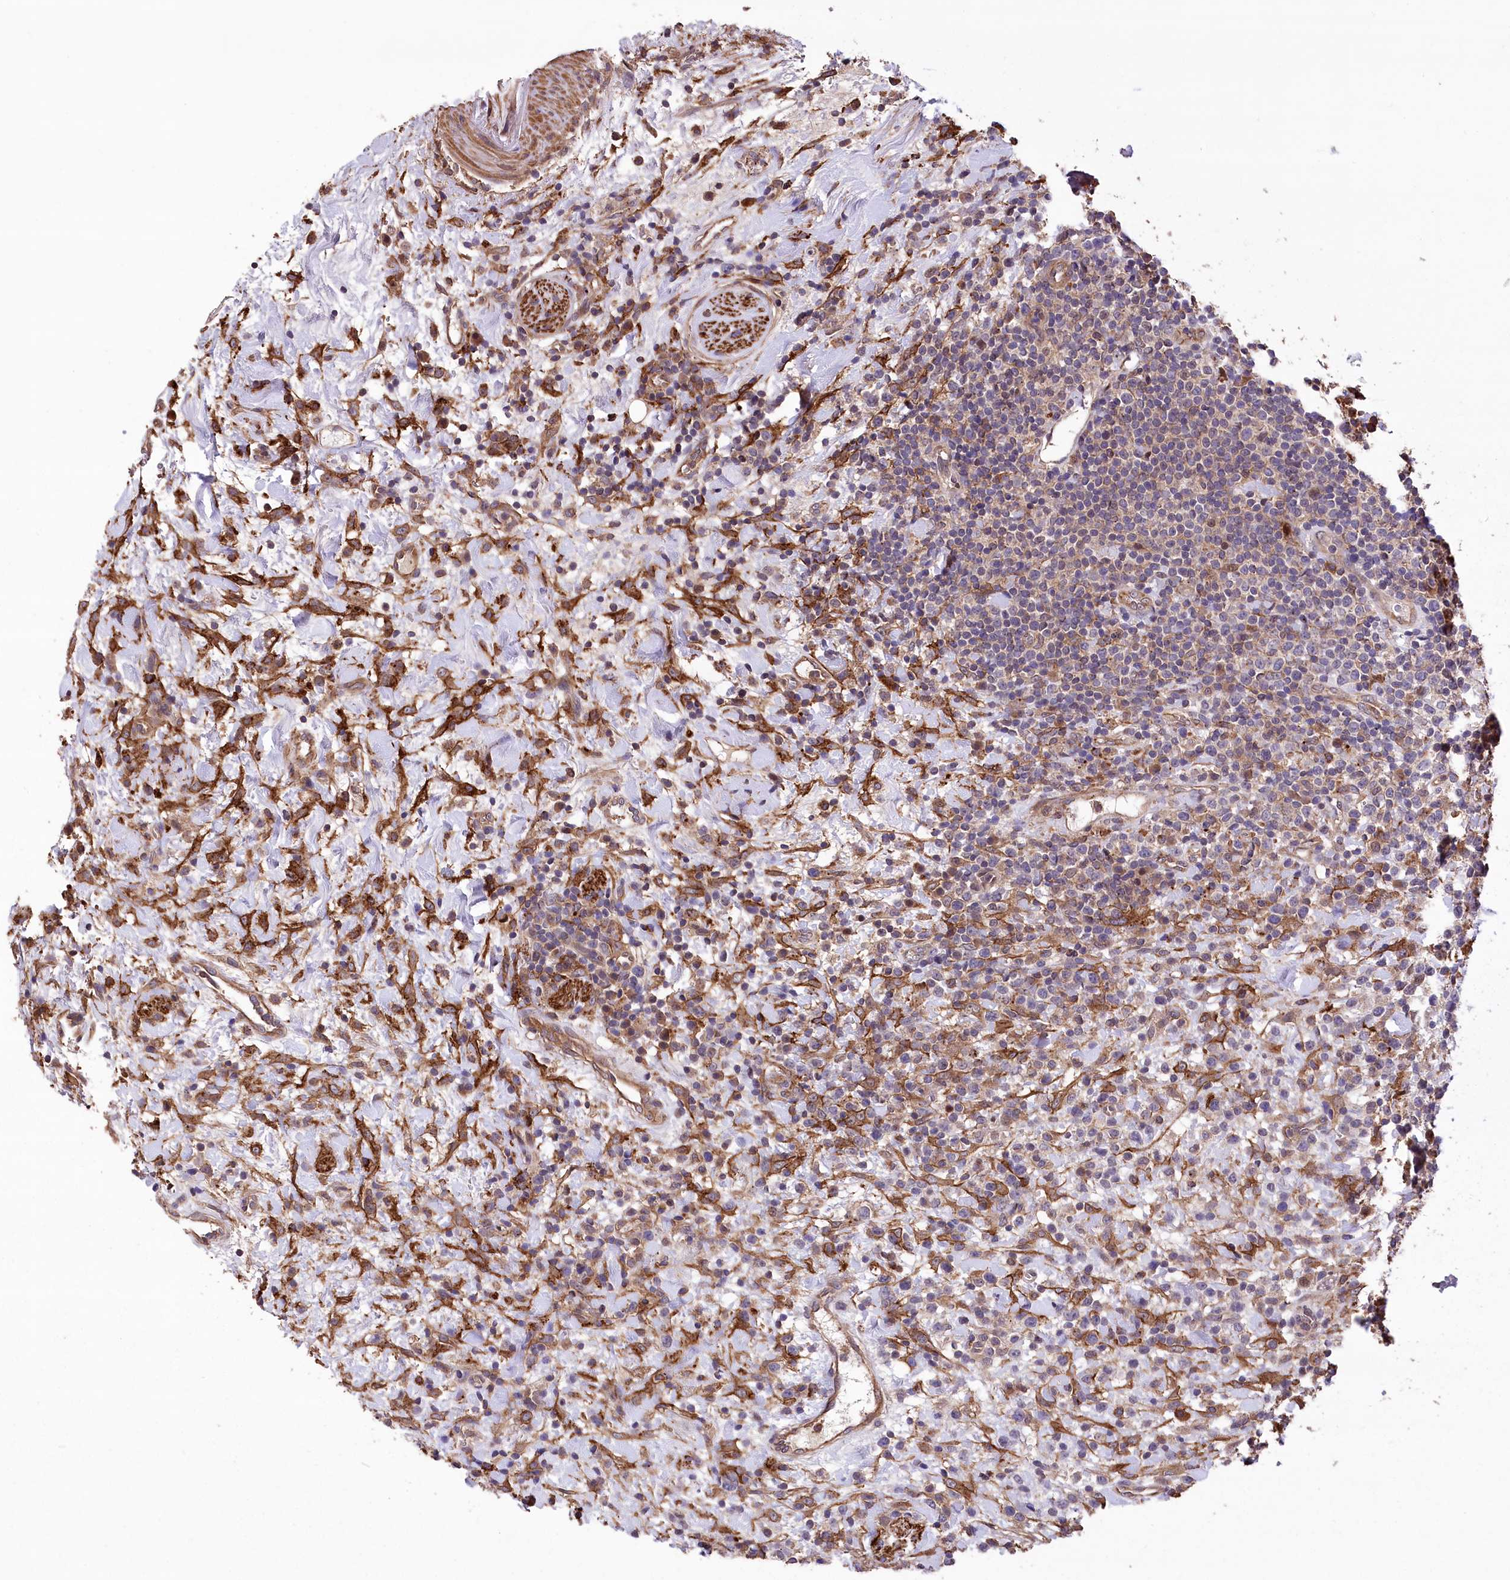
{"staining": {"intensity": "negative", "quantity": "none", "location": "none"}, "tissue": "lymphoma", "cell_type": "Tumor cells", "image_type": "cancer", "snomed": [{"axis": "morphology", "description": "Malignant lymphoma, non-Hodgkin's type, High grade"}, {"axis": "topography", "description": "Colon"}], "caption": "A high-resolution image shows IHC staining of lymphoma, which exhibits no significant expression in tumor cells.", "gene": "DPP3", "patient": {"sex": "female", "age": 53}}